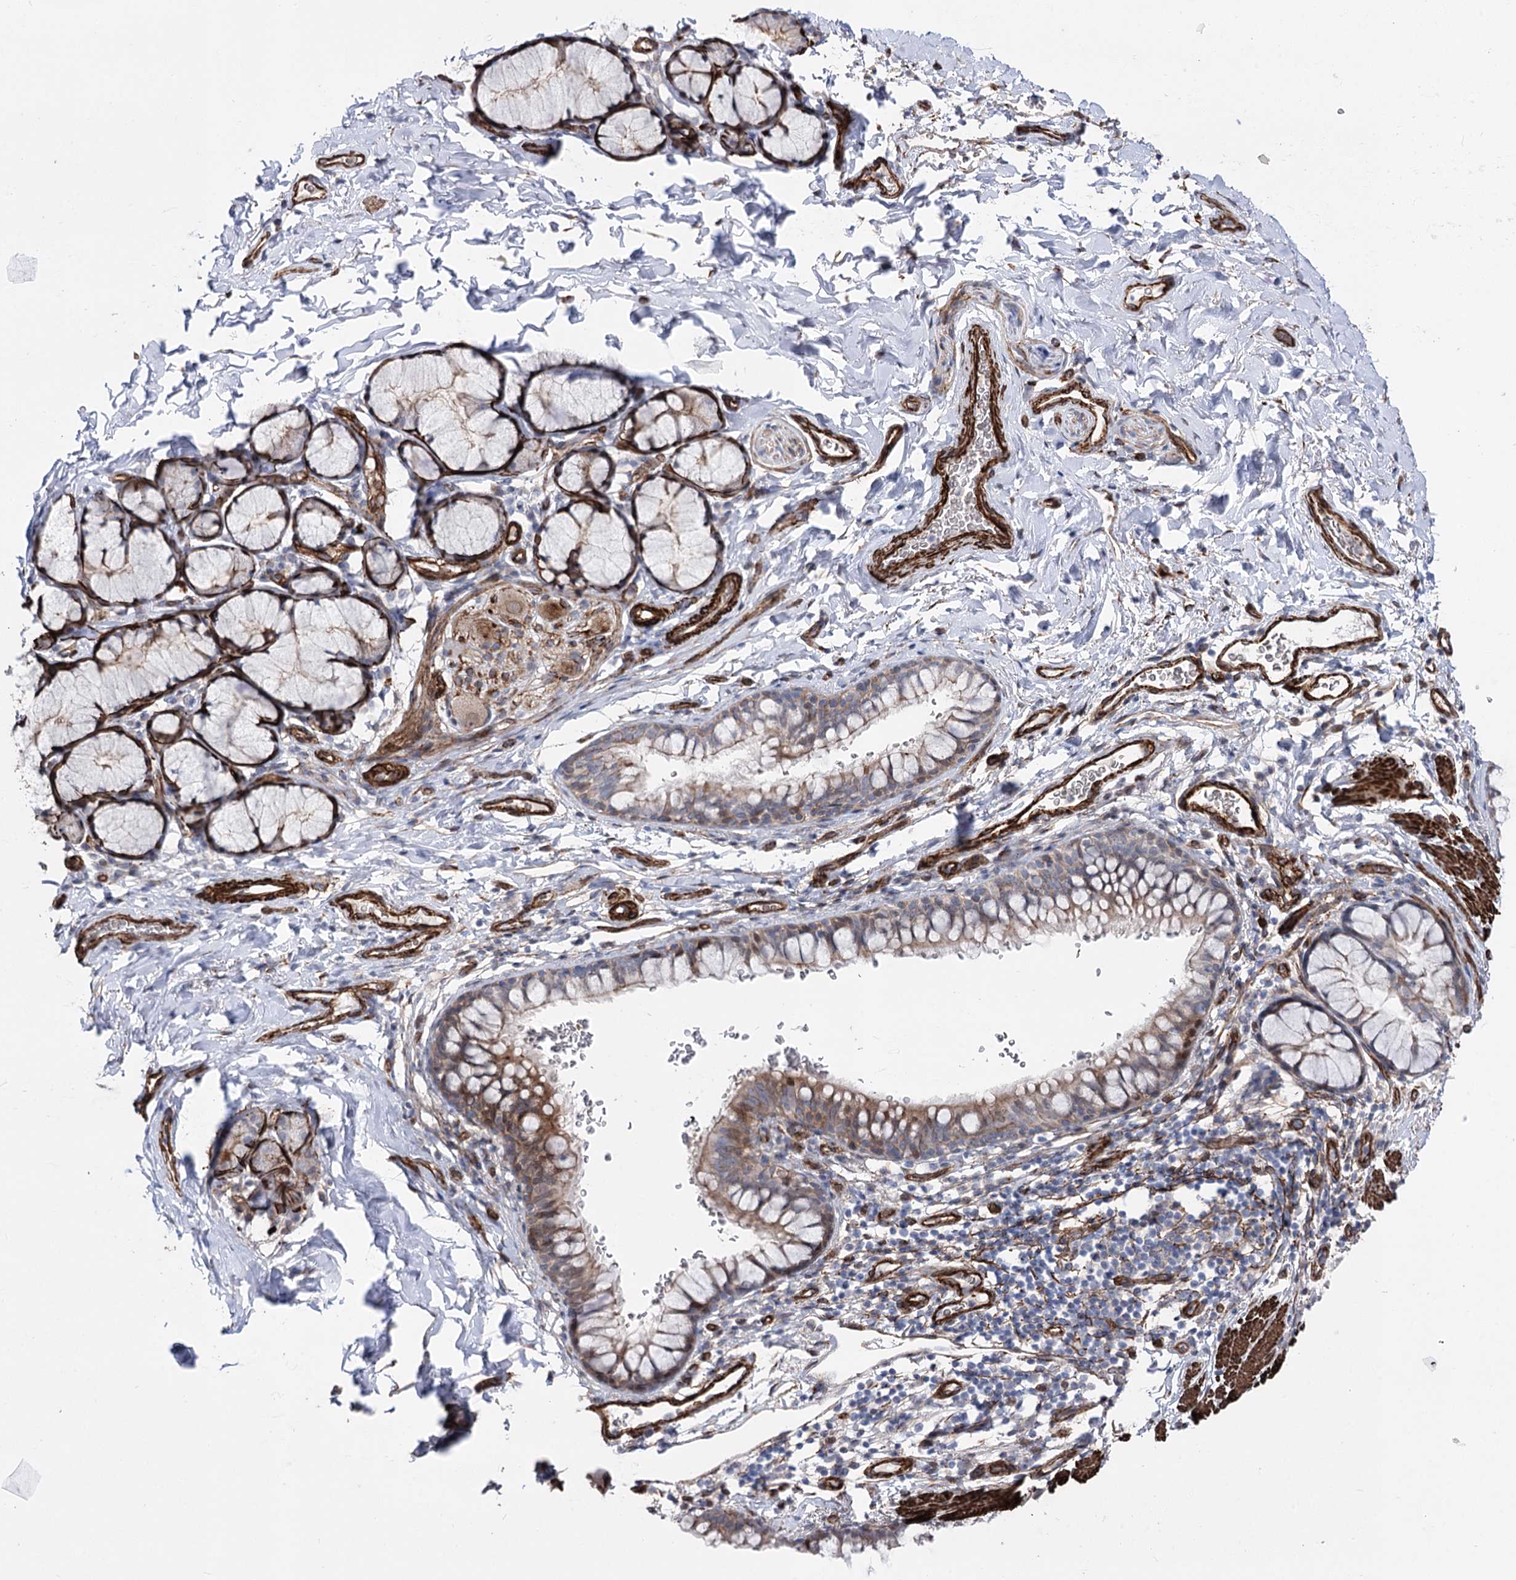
{"staining": {"intensity": "moderate", "quantity": "<25%", "location": "cytoplasmic/membranous"}, "tissue": "bronchus", "cell_type": "Respiratory epithelial cells", "image_type": "normal", "snomed": [{"axis": "morphology", "description": "Normal tissue, NOS"}, {"axis": "topography", "description": "Cartilage tissue"}, {"axis": "topography", "description": "Bronchus"}], "caption": "High-power microscopy captured an immunohistochemistry (IHC) histopathology image of normal bronchus, revealing moderate cytoplasmic/membranous positivity in about <25% of respiratory epithelial cells. (brown staining indicates protein expression, while blue staining denotes nuclei).", "gene": "ARHGAP20", "patient": {"sex": "female", "age": 36}}